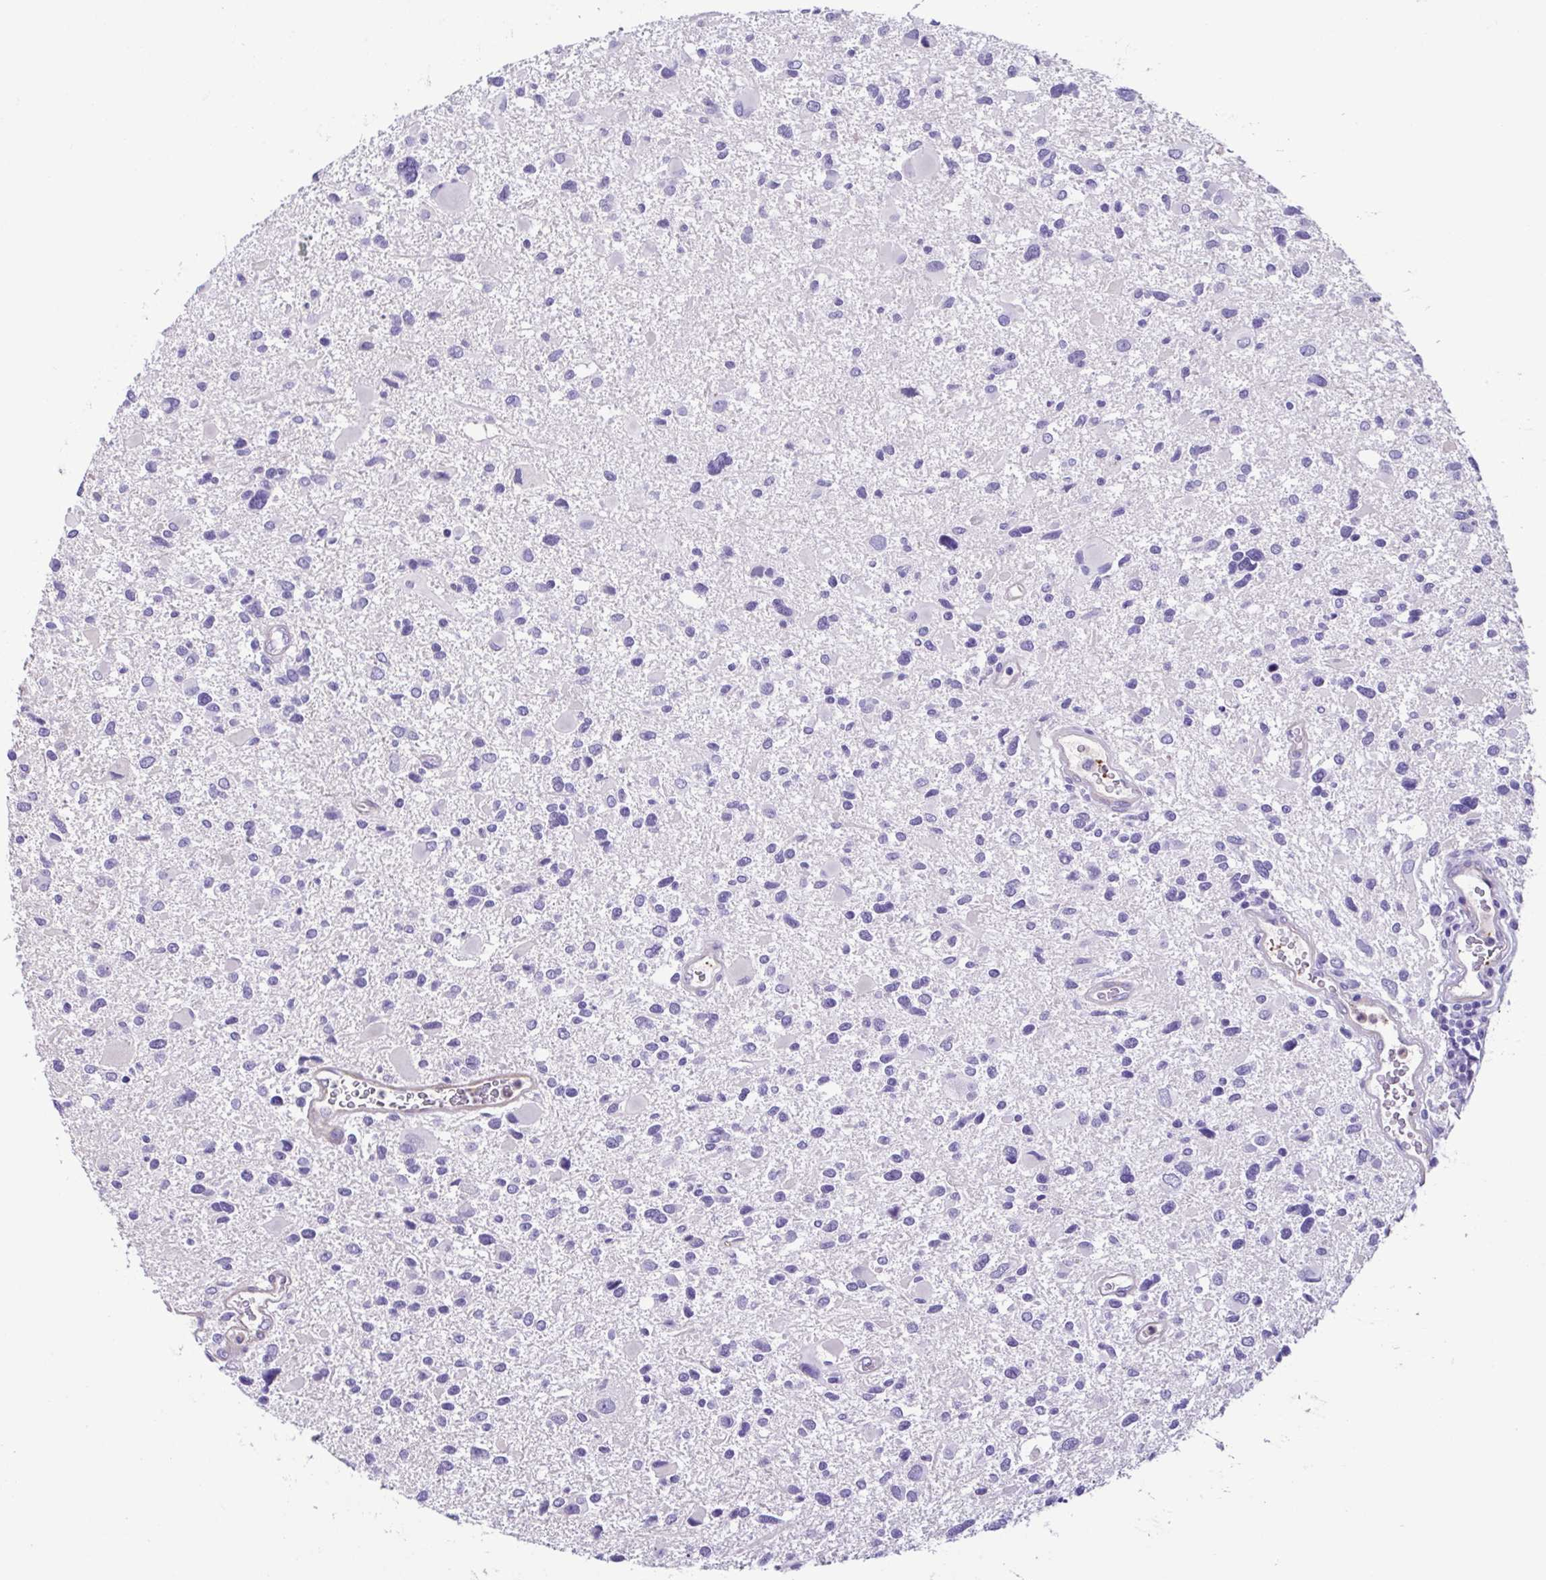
{"staining": {"intensity": "negative", "quantity": "none", "location": "none"}, "tissue": "glioma", "cell_type": "Tumor cells", "image_type": "cancer", "snomed": [{"axis": "morphology", "description": "Glioma, malignant, Low grade"}, {"axis": "topography", "description": "Brain"}], "caption": "Glioma was stained to show a protein in brown. There is no significant staining in tumor cells.", "gene": "CYP11B1", "patient": {"sex": "female", "age": 32}}